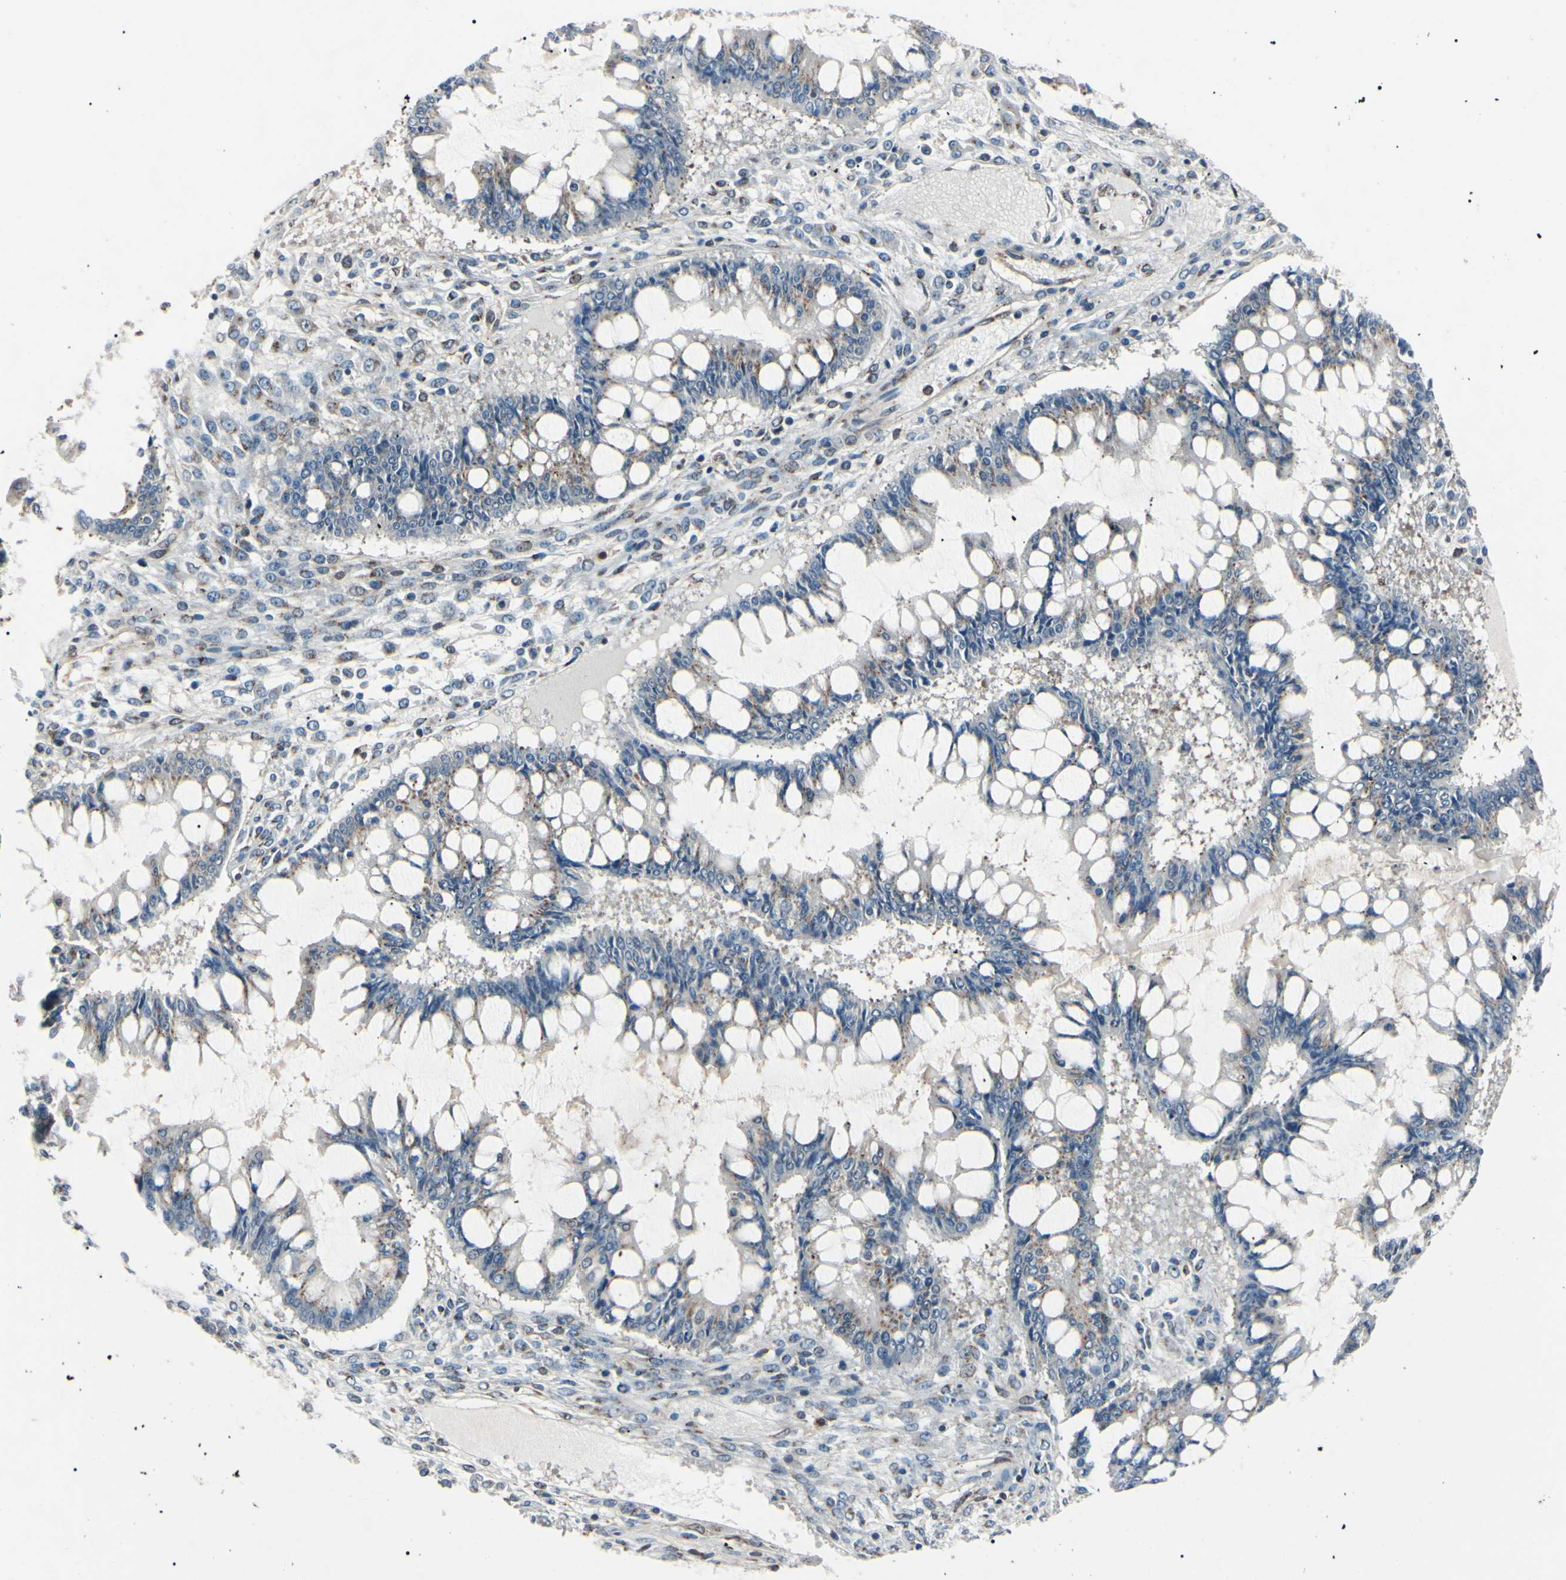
{"staining": {"intensity": "weak", "quantity": "<25%", "location": "cytoplasmic/membranous"}, "tissue": "ovarian cancer", "cell_type": "Tumor cells", "image_type": "cancer", "snomed": [{"axis": "morphology", "description": "Cystadenocarcinoma, mucinous, NOS"}, {"axis": "topography", "description": "Ovary"}], "caption": "Immunohistochemistry of human ovarian cancer demonstrates no positivity in tumor cells.", "gene": "MAPRE1", "patient": {"sex": "female", "age": 73}}